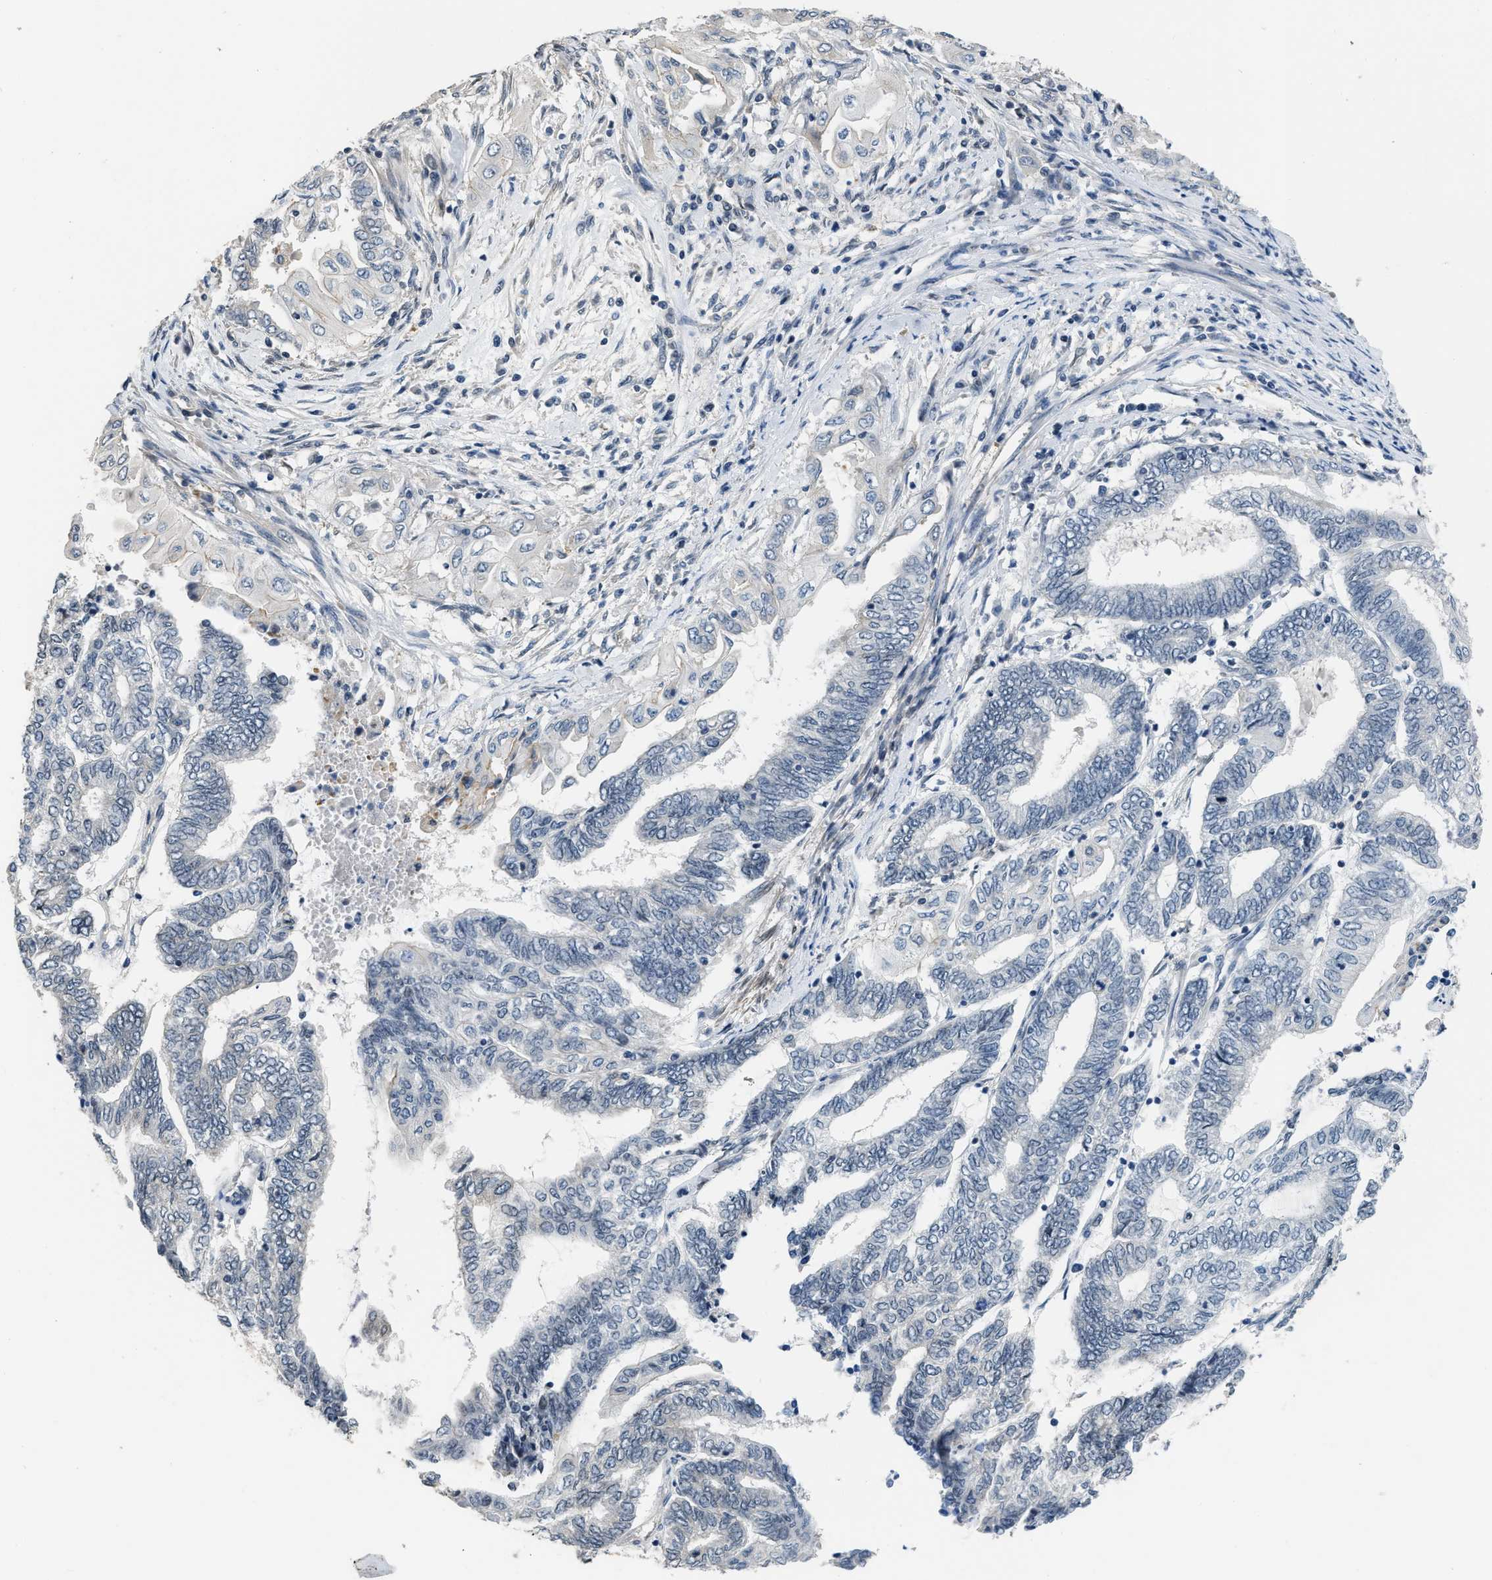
{"staining": {"intensity": "negative", "quantity": "none", "location": "none"}, "tissue": "endometrial cancer", "cell_type": "Tumor cells", "image_type": "cancer", "snomed": [{"axis": "morphology", "description": "Adenocarcinoma, NOS"}, {"axis": "topography", "description": "Uterus"}, {"axis": "topography", "description": "Endometrium"}], "caption": "Immunohistochemistry (IHC) histopathology image of neoplastic tissue: human adenocarcinoma (endometrial) stained with DAB demonstrates no significant protein staining in tumor cells. The staining was performed using DAB (3,3'-diaminobenzidine) to visualize the protein expression in brown, while the nuclei were stained in blue with hematoxylin (Magnification: 20x).", "gene": "TES", "patient": {"sex": "female", "age": 70}}